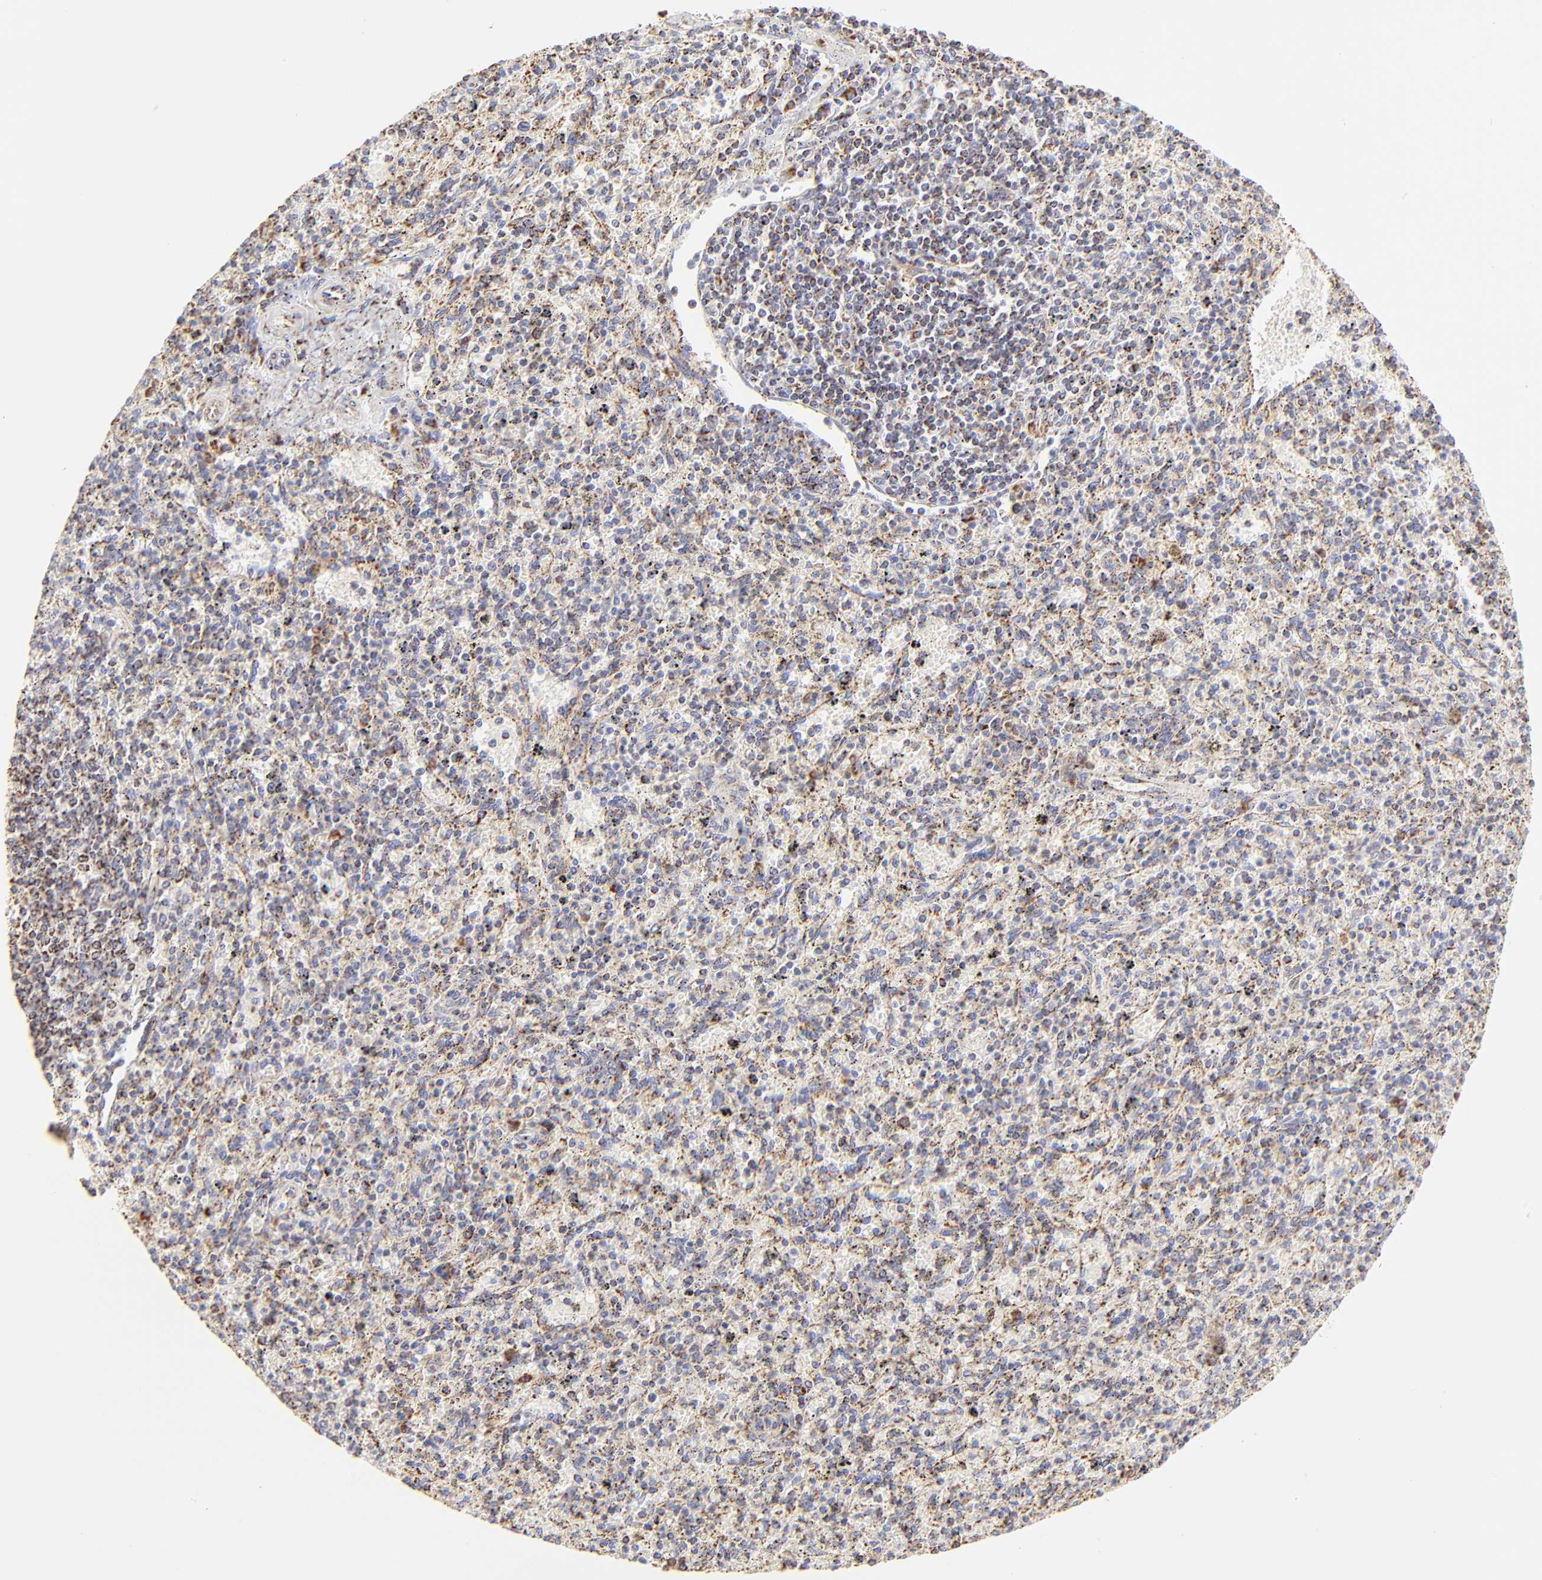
{"staining": {"intensity": "negative", "quantity": "none", "location": "none"}, "tissue": "spleen", "cell_type": "Cells in red pulp", "image_type": "normal", "snomed": [{"axis": "morphology", "description": "Normal tissue, NOS"}, {"axis": "topography", "description": "Spleen"}], "caption": "DAB immunohistochemical staining of benign human spleen shows no significant staining in cells in red pulp.", "gene": "ECH1", "patient": {"sex": "male", "age": 72}}